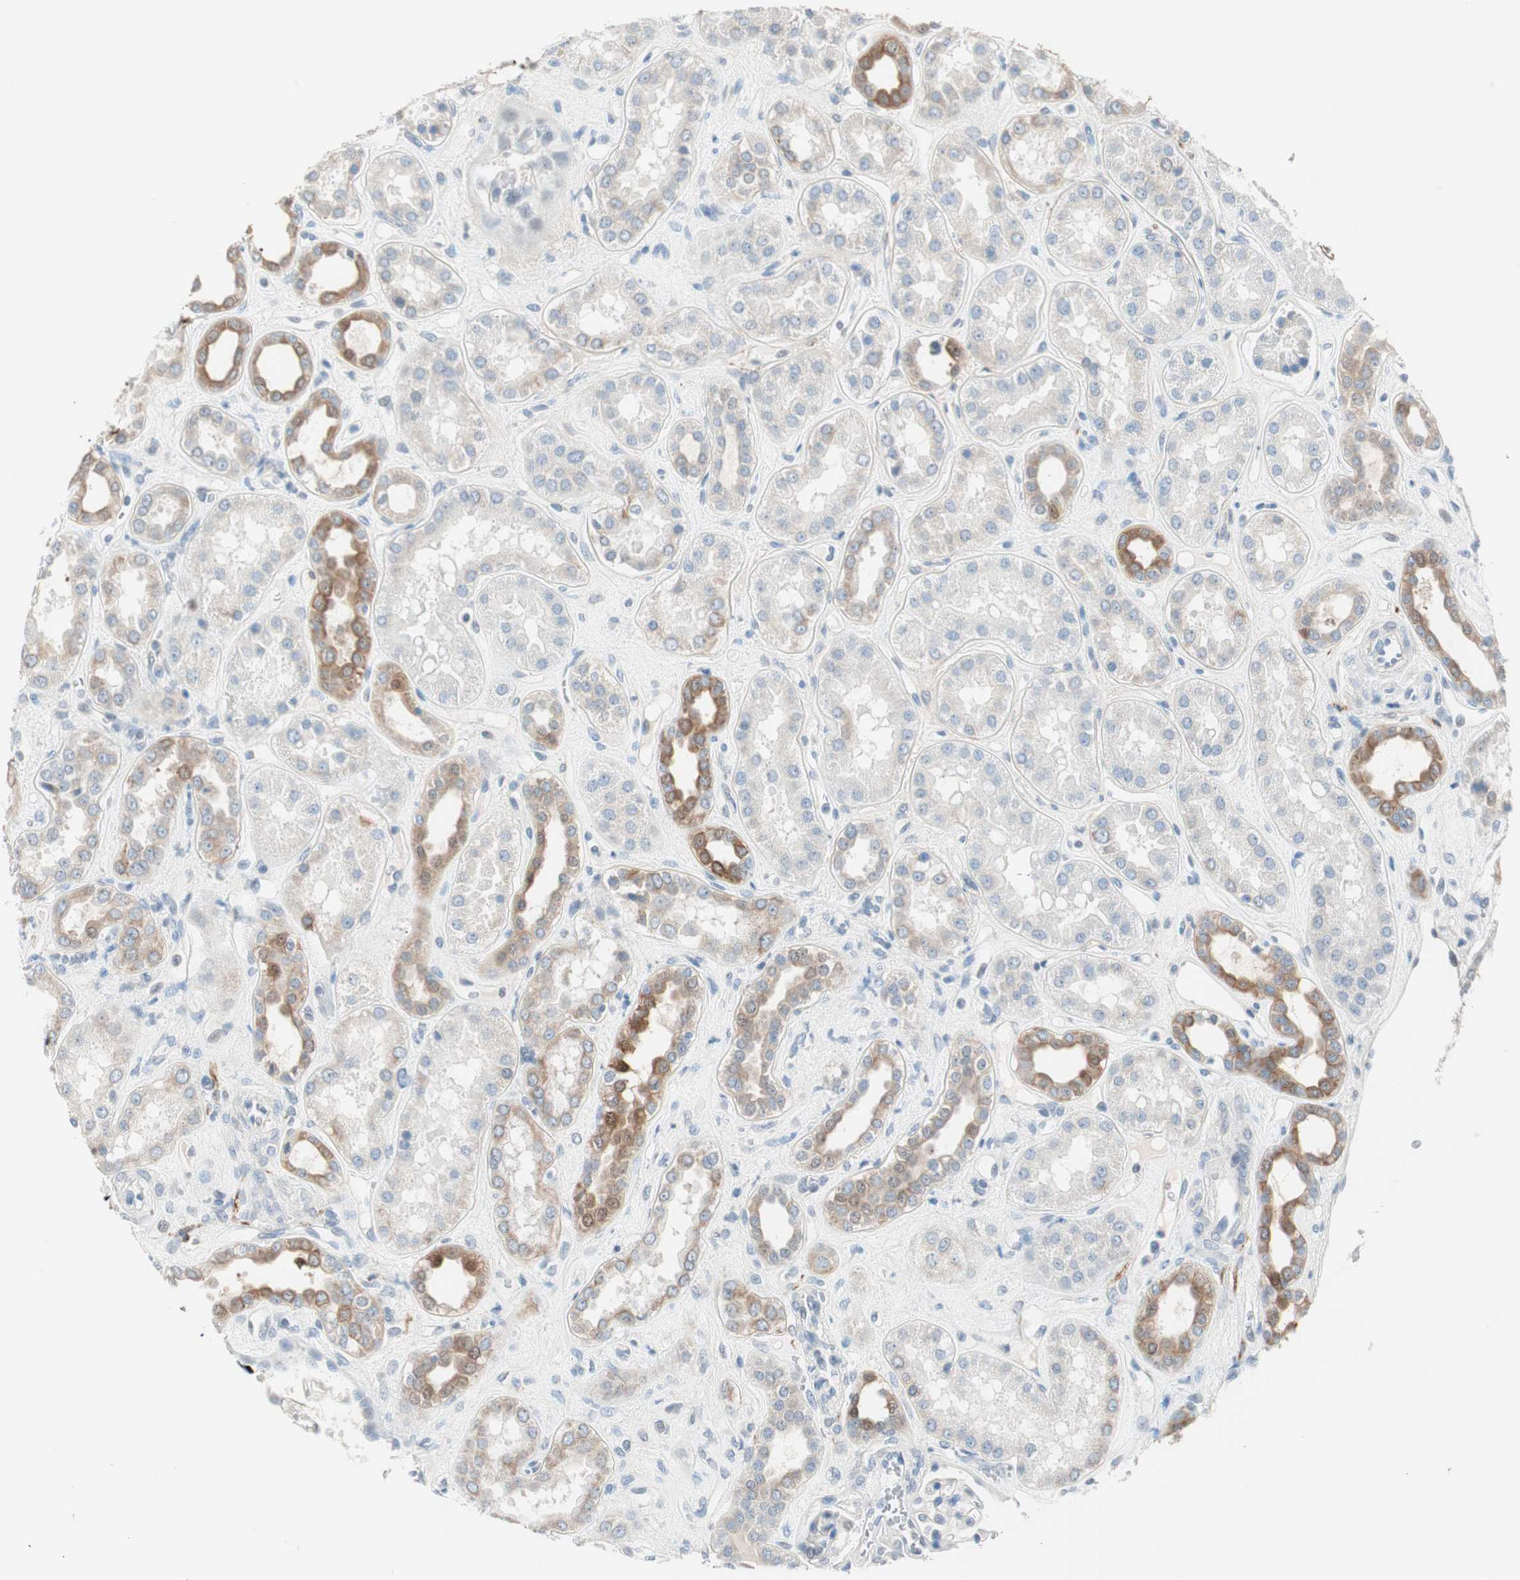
{"staining": {"intensity": "negative", "quantity": "none", "location": "none"}, "tissue": "kidney", "cell_type": "Cells in glomeruli", "image_type": "normal", "snomed": [{"axis": "morphology", "description": "Normal tissue, NOS"}, {"axis": "topography", "description": "Kidney"}], "caption": "Immunohistochemical staining of benign human kidney displays no significant staining in cells in glomeruli. The staining is performed using DAB brown chromogen with nuclei counter-stained in using hematoxylin.", "gene": "GNAO1", "patient": {"sex": "male", "age": 59}}